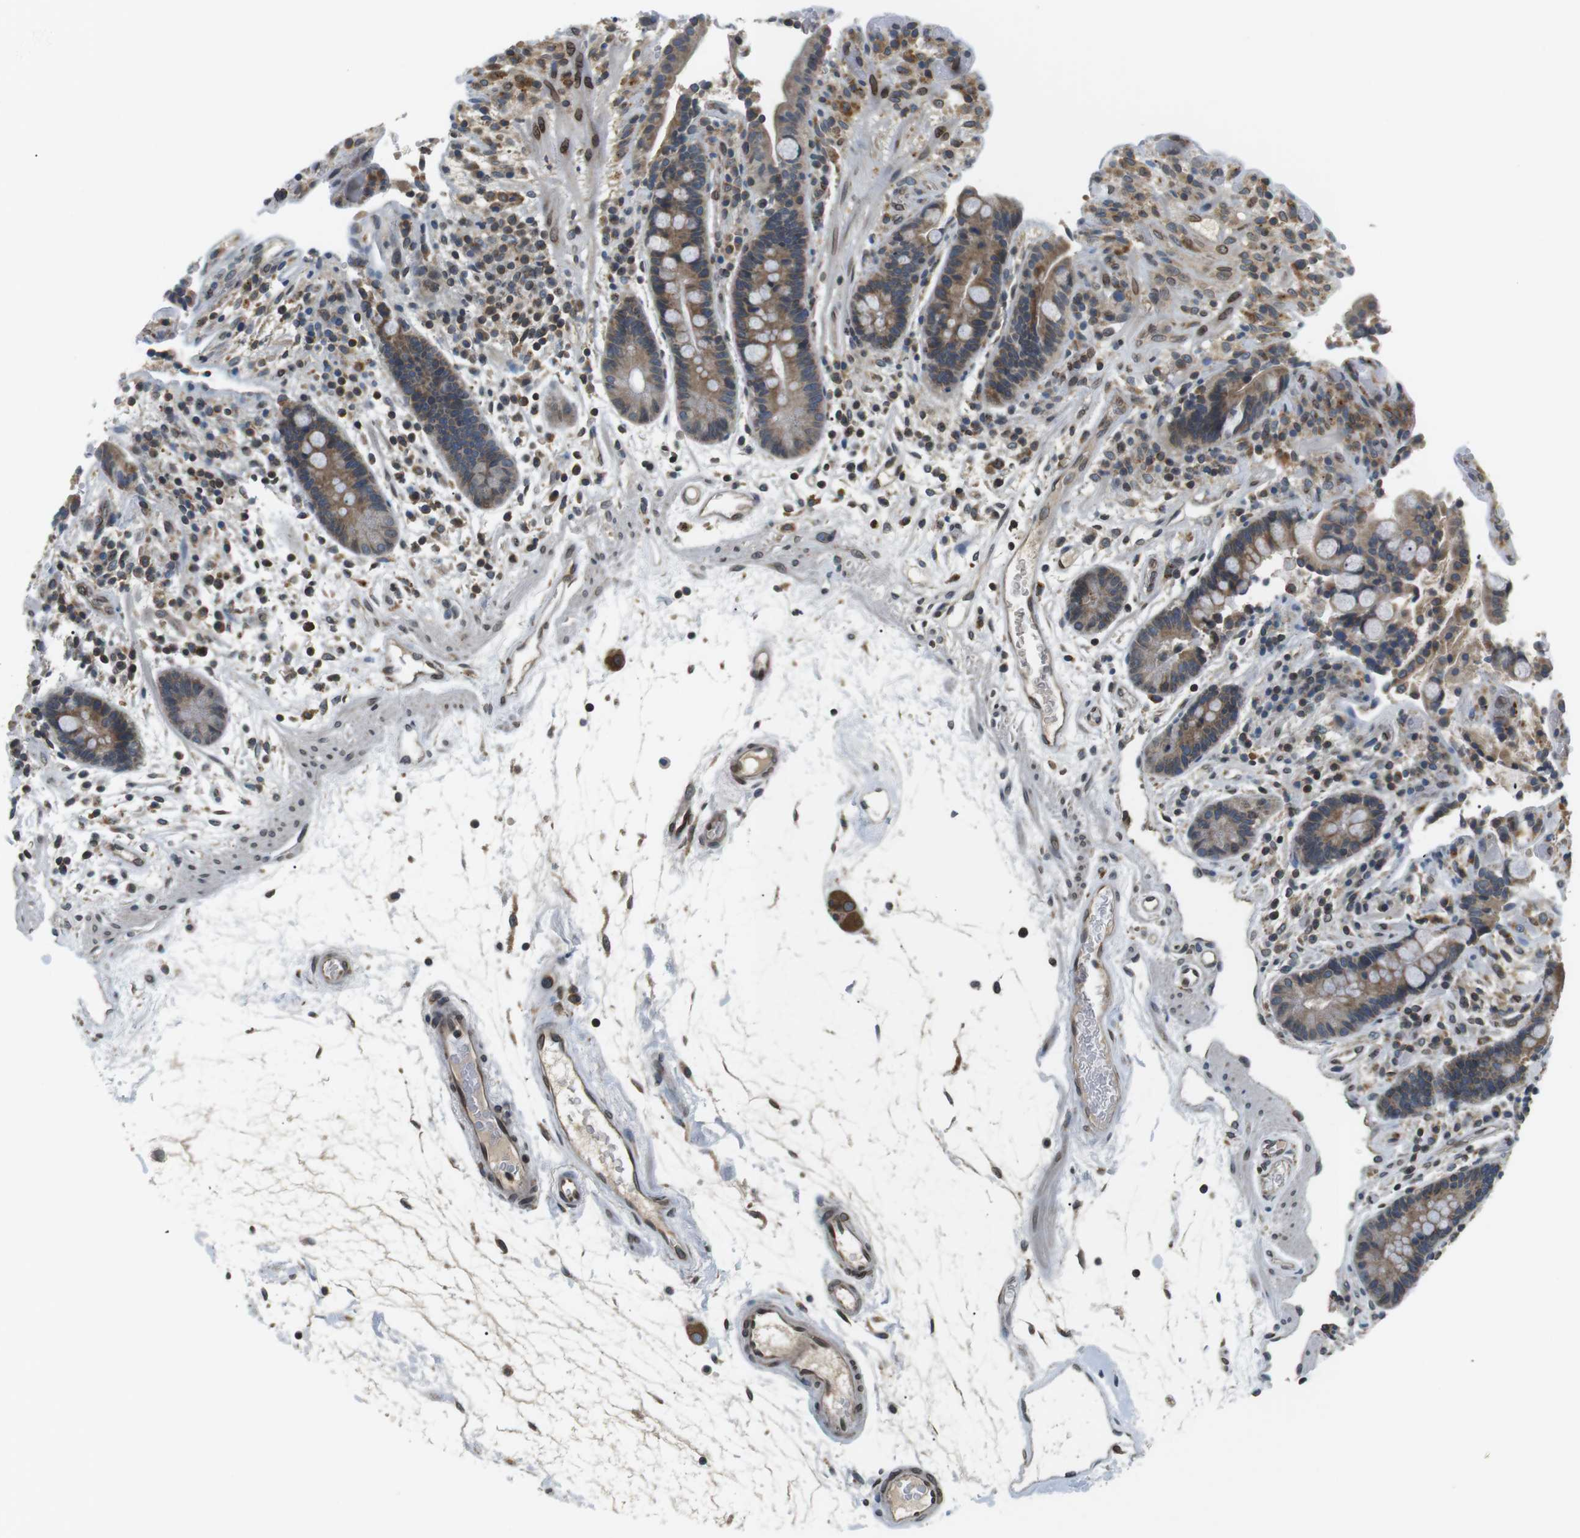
{"staining": {"intensity": "moderate", "quantity": ">75%", "location": "nuclear"}, "tissue": "colon", "cell_type": "Endothelial cells", "image_type": "normal", "snomed": [{"axis": "morphology", "description": "Normal tissue, NOS"}, {"axis": "topography", "description": "Colon"}], "caption": "DAB immunohistochemical staining of normal colon shows moderate nuclear protein positivity in about >75% of endothelial cells.", "gene": "TMX4", "patient": {"sex": "male", "age": 73}}